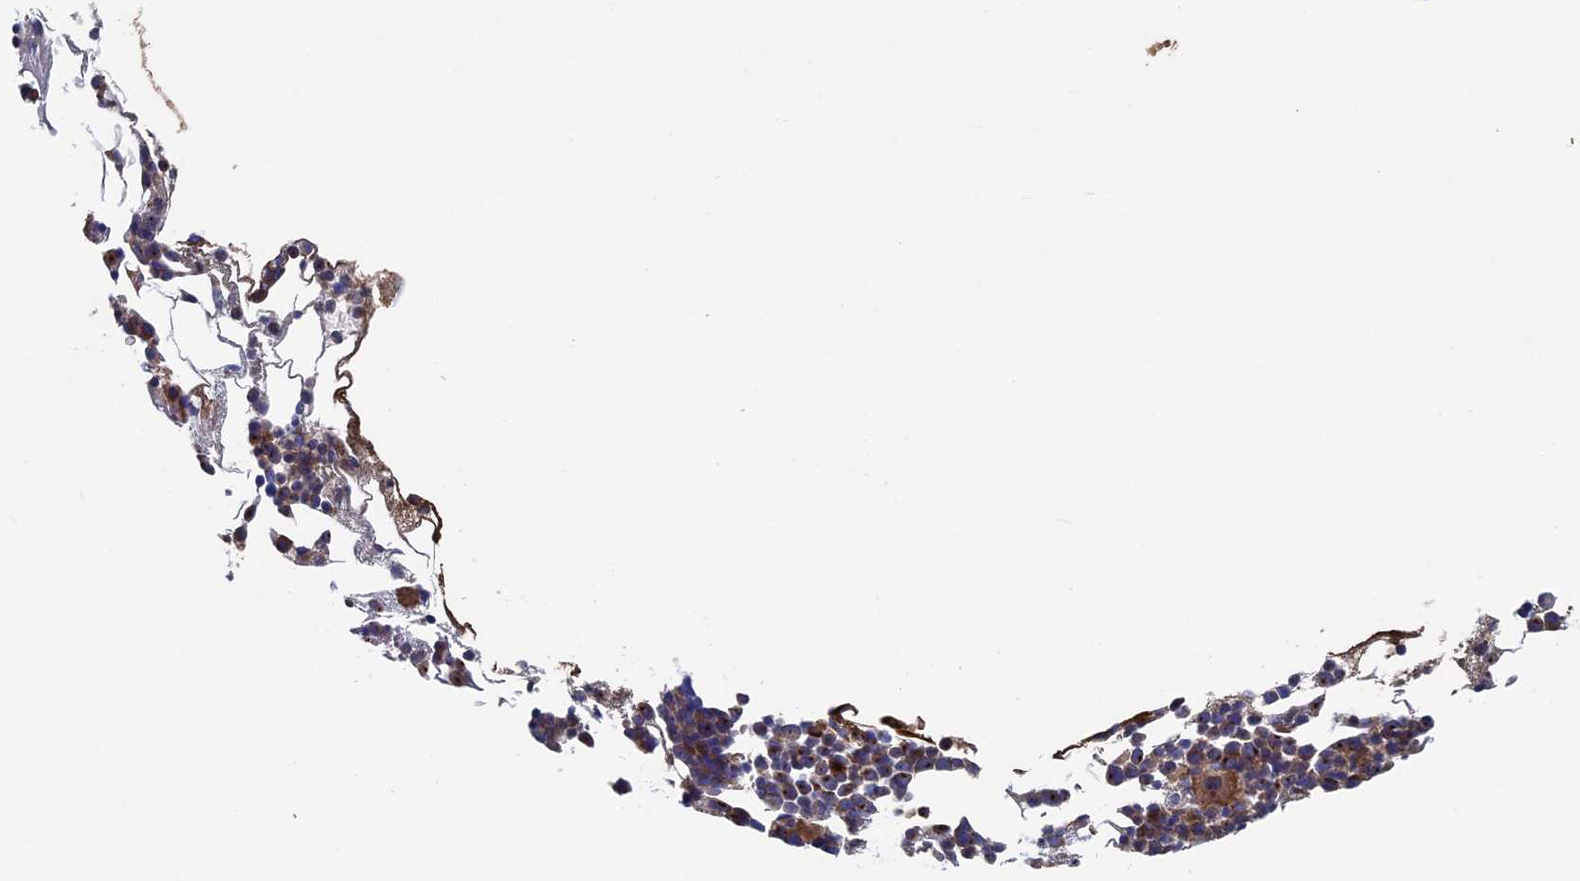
{"staining": {"intensity": "moderate", "quantity": "25%-75%", "location": "cytoplasmic/membranous"}, "tissue": "bone marrow", "cell_type": "Hematopoietic cells", "image_type": "normal", "snomed": [{"axis": "morphology", "description": "Normal tissue, NOS"}, {"axis": "morphology", "description": "Inflammation, NOS"}, {"axis": "topography", "description": "Bone marrow"}], "caption": "The photomicrograph reveals immunohistochemical staining of benign bone marrow. There is moderate cytoplasmic/membranous positivity is appreciated in about 25%-75% of hematopoietic cells.", "gene": "DNAJC3", "patient": {"sex": "female", "age": 78}}